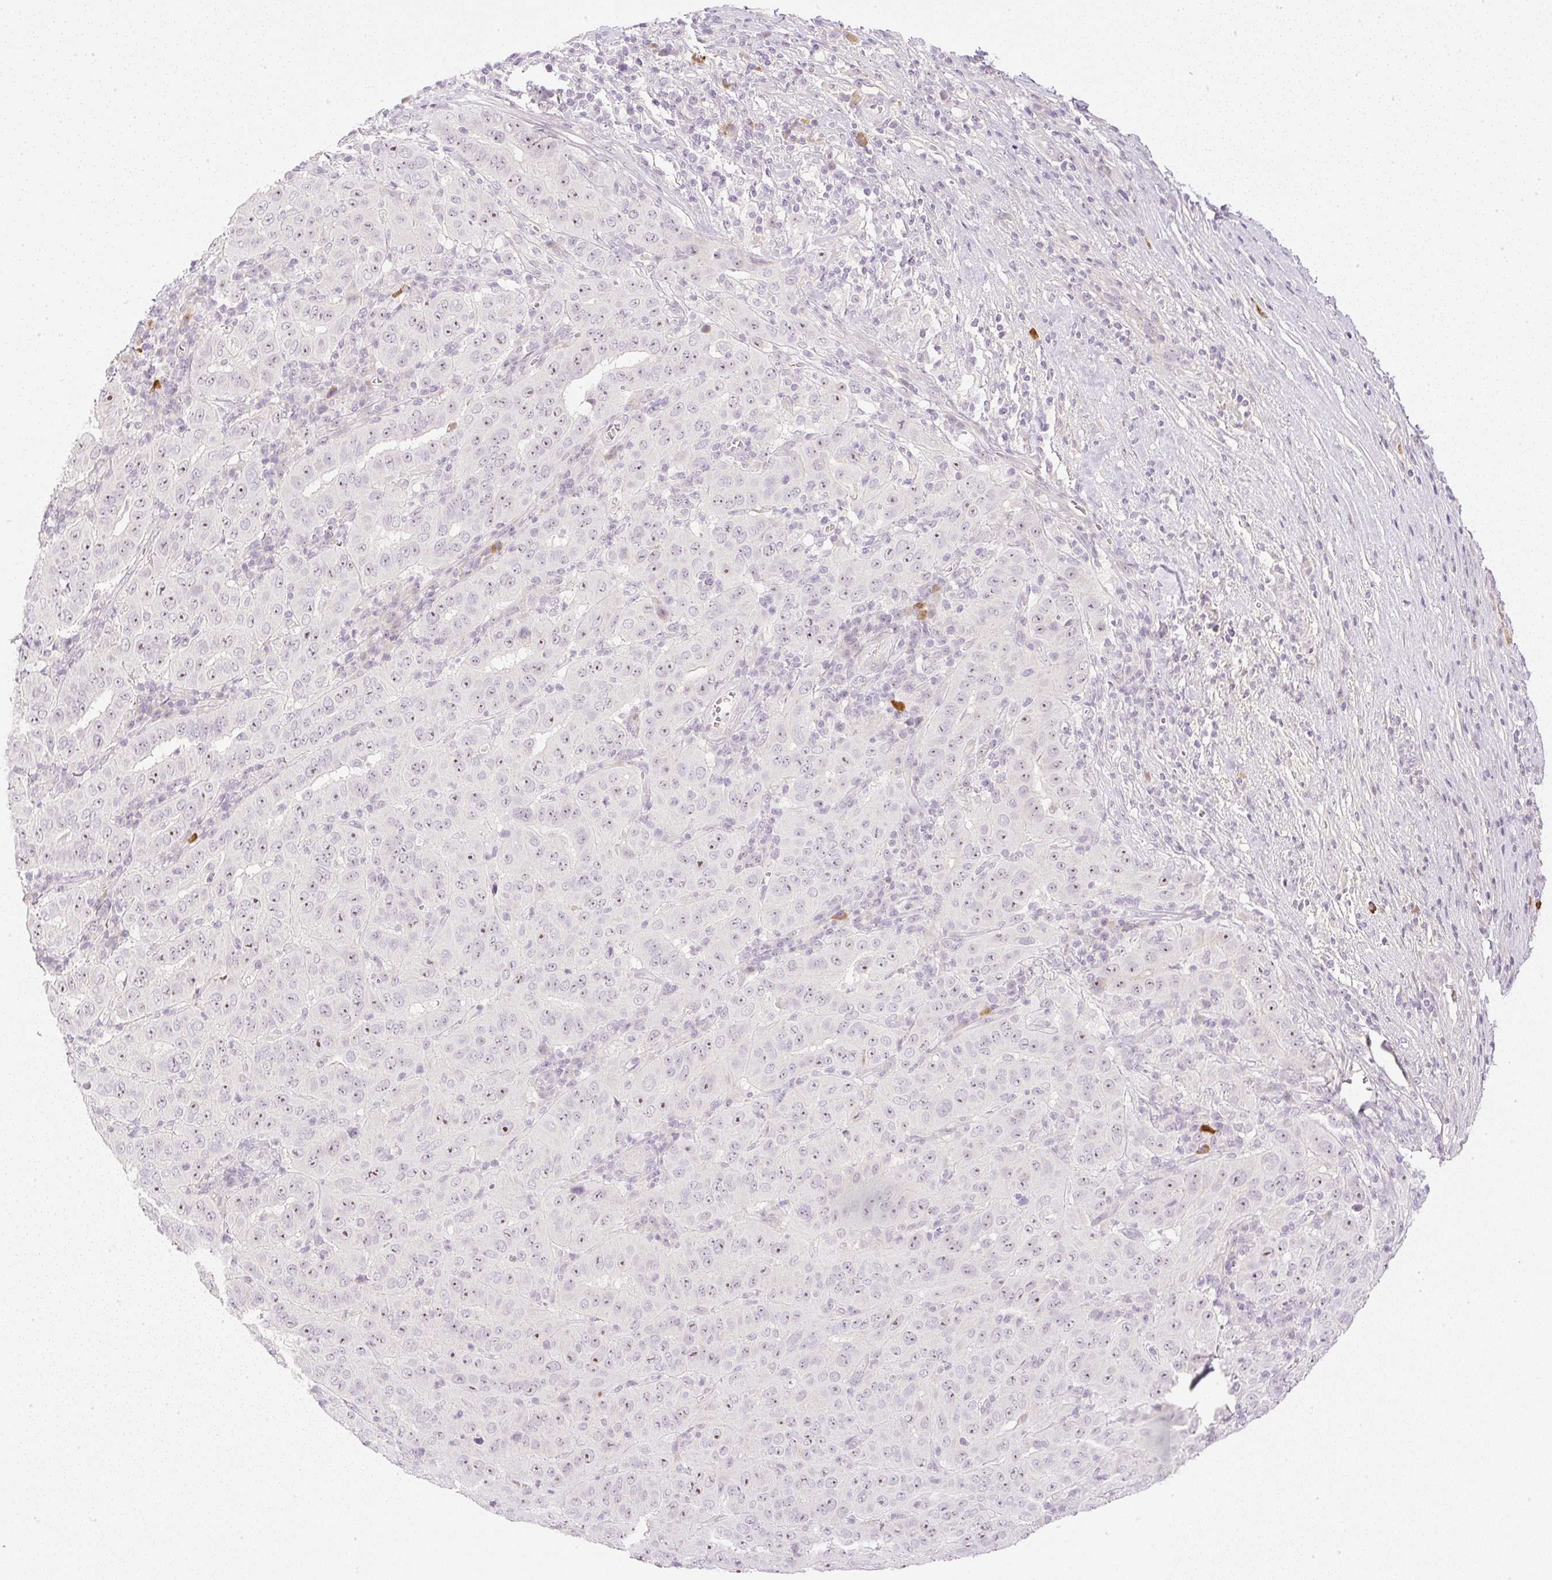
{"staining": {"intensity": "moderate", "quantity": "25%-75%", "location": "nuclear"}, "tissue": "pancreatic cancer", "cell_type": "Tumor cells", "image_type": "cancer", "snomed": [{"axis": "morphology", "description": "Adenocarcinoma, NOS"}, {"axis": "topography", "description": "Pancreas"}], "caption": "High-magnification brightfield microscopy of pancreatic adenocarcinoma stained with DAB (3,3'-diaminobenzidine) (brown) and counterstained with hematoxylin (blue). tumor cells exhibit moderate nuclear positivity is identified in about25%-75% of cells.", "gene": "AAR2", "patient": {"sex": "male", "age": 63}}